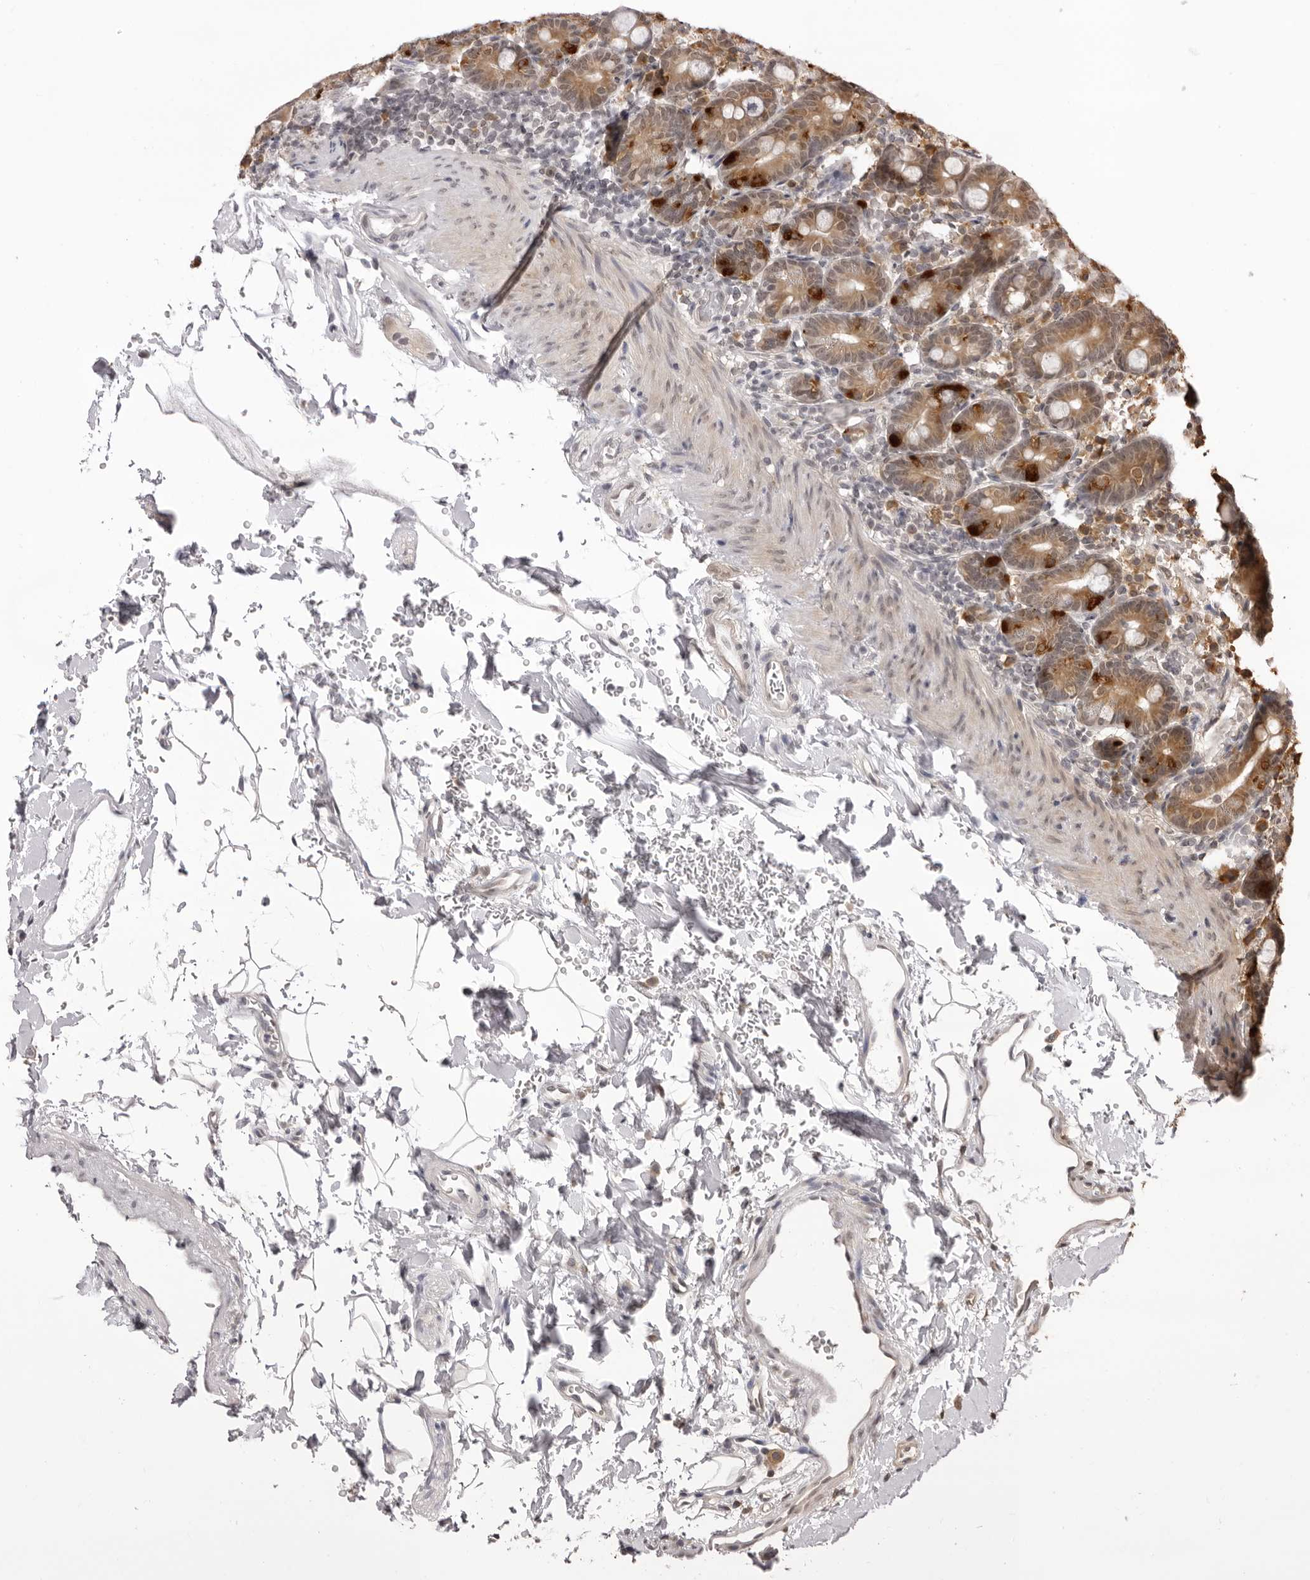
{"staining": {"intensity": "moderate", "quantity": ">75%", "location": "cytoplasmic/membranous"}, "tissue": "duodenum", "cell_type": "Glandular cells", "image_type": "normal", "snomed": [{"axis": "morphology", "description": "Normal tissue, NOS"}, {"axis": "topography", "description": "Duodenum"}], "caption": "IHC (DAB (3,3'-diaminobenzidine)) staining of unremarkable human duodenum displays moderate cytoplasmic/membranous protein staining in about >75% of glandular cells.", "gene": "ZC3H11A", "patient": {"sex": "male", "age": 54}}